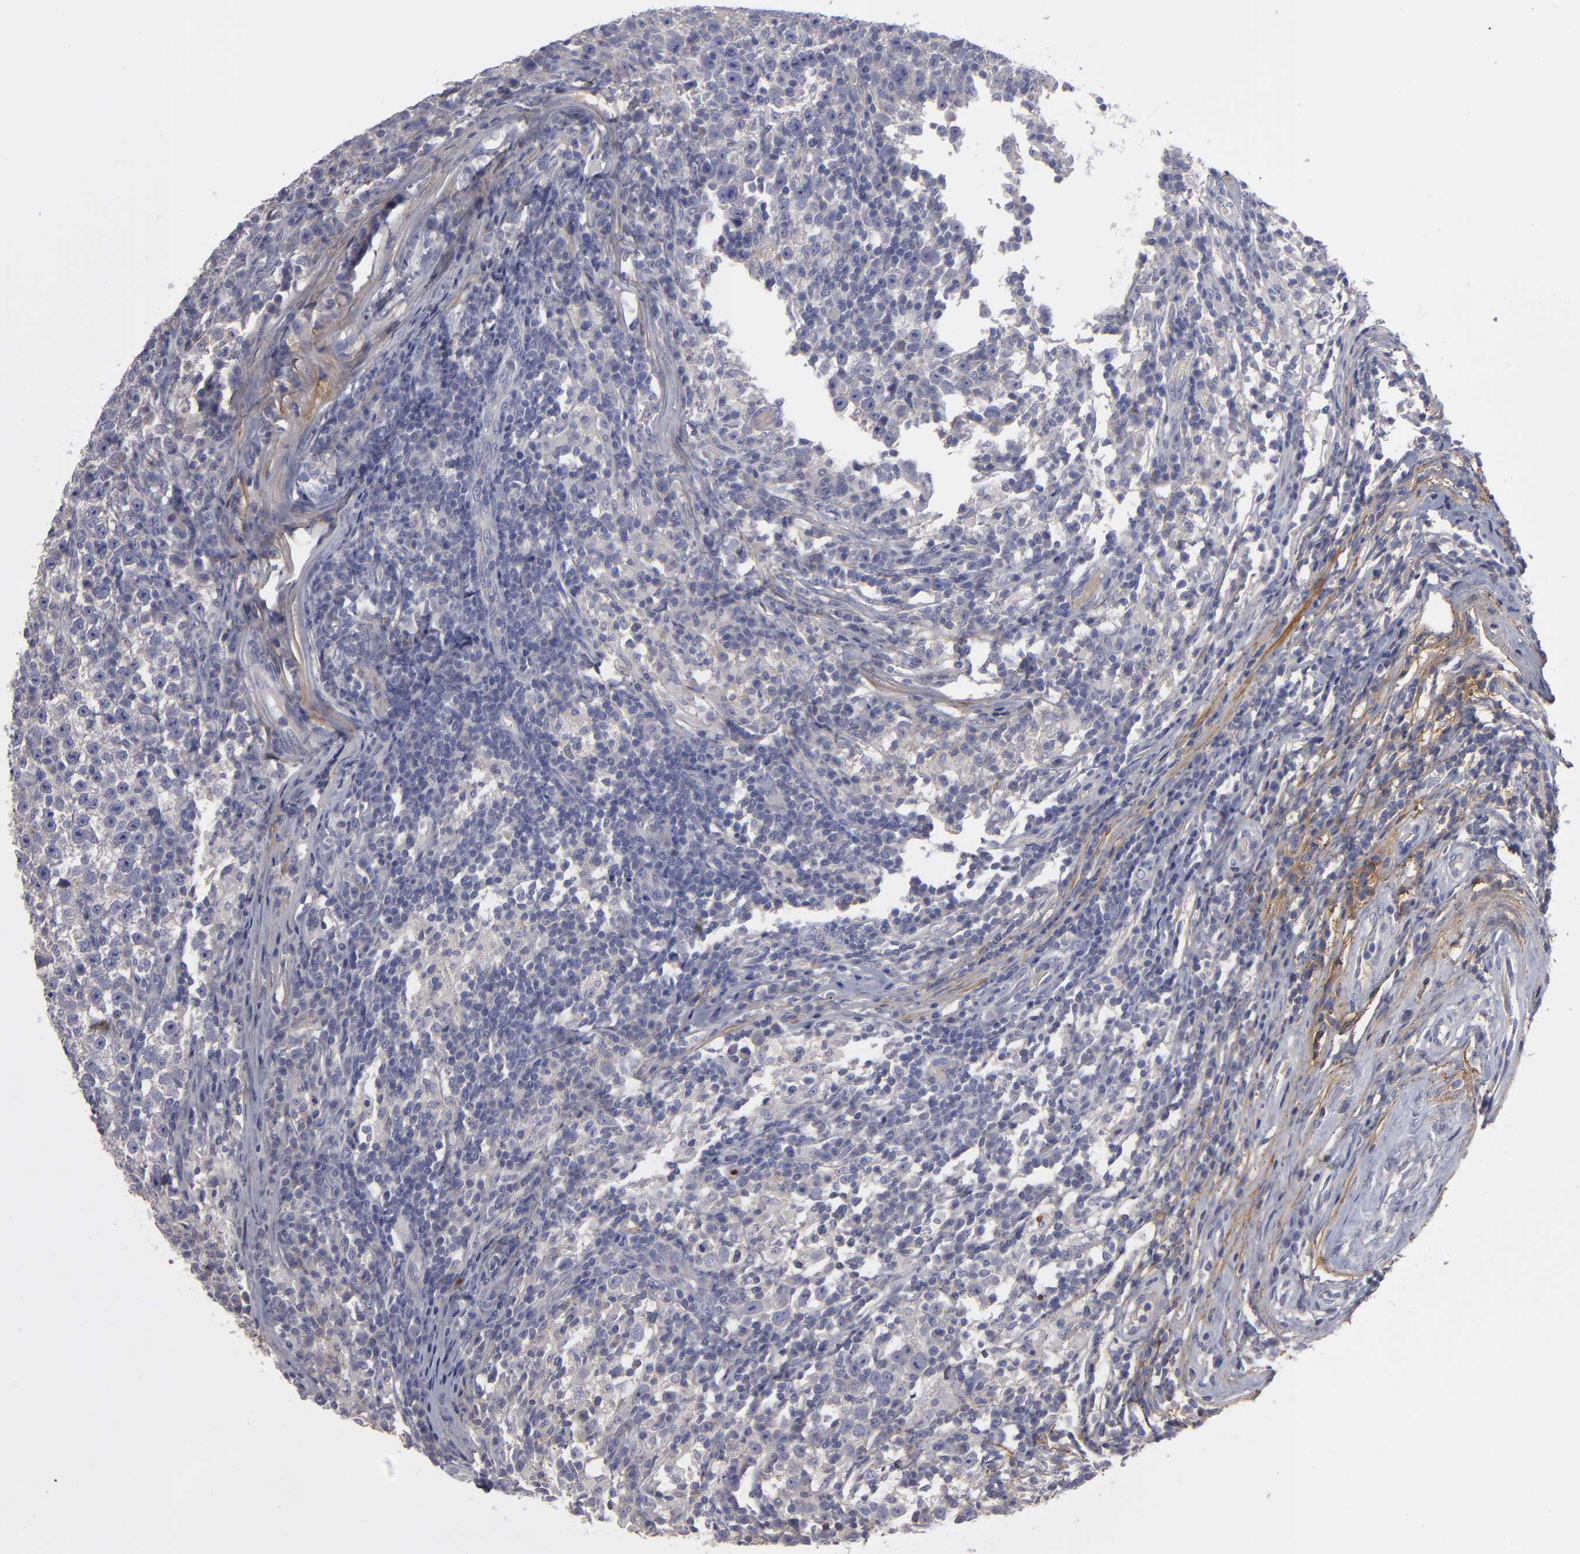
{"staining": {"intensity": "negative", "quantity": "none", "location": "none"}, "tissue": "testis cancer", "cell_type": "Tumor cells", "image_type": "cancer", "snomed": [{"axis": "morphology", "description": "Seminoma, NOS"}, {"axis": "topography", "description": "Testis"}], "caption": "IHC micrograph of neoplastic tissue: human testis seminoma stained with DAB (3,3'-diaminobenzidine) reveals no significant protein positivity in tumor cells. The staining is performed using DAB (3,3'-diaminobenzidine) brown chromogen with nuclei counter-stained in using hematoxylin.", "gene": "FBLN1", "patient": {"sex": "male", "age": 43}}